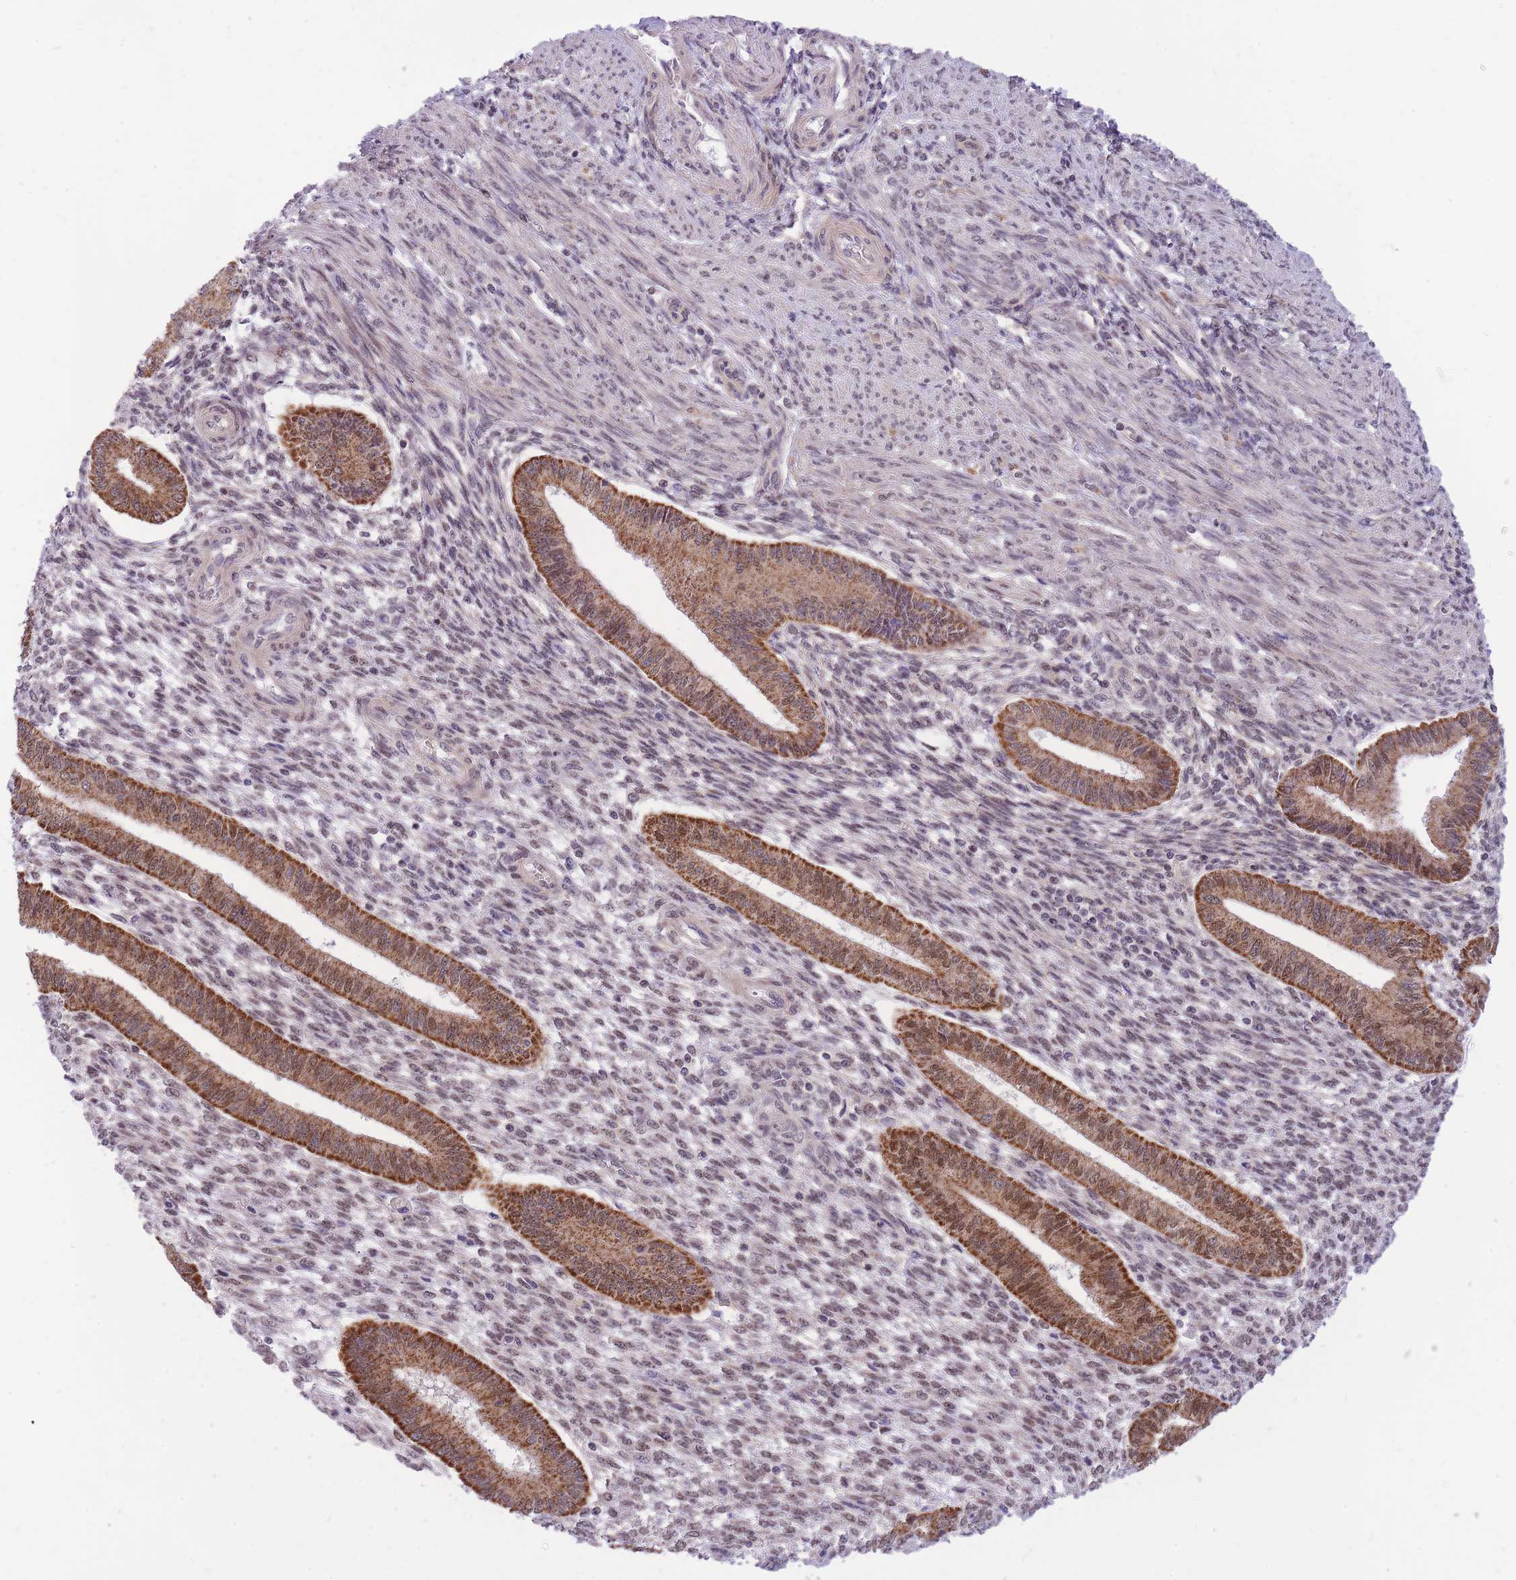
{"staining": {"intensity": "weak", "quantity": "25%-75%", "location": "nuclear"}, "tissue": "endometrium", "cell_type": "Cells in endometrial stroma", "image_type": "normal", "snomed": [{"axis": "morphology", "description": "Normal tissue, NOS"}, {"axis": "topography", "description": "Endometrium"}], "caption": "Immunohistochemical staining of benign endometrium reveals low levels of weak nuclear staining in approximately 25%-75% of cells in endometrial stroma.", "gene": "MINDY2", "patient": {"sex": "female", "age": 36}}